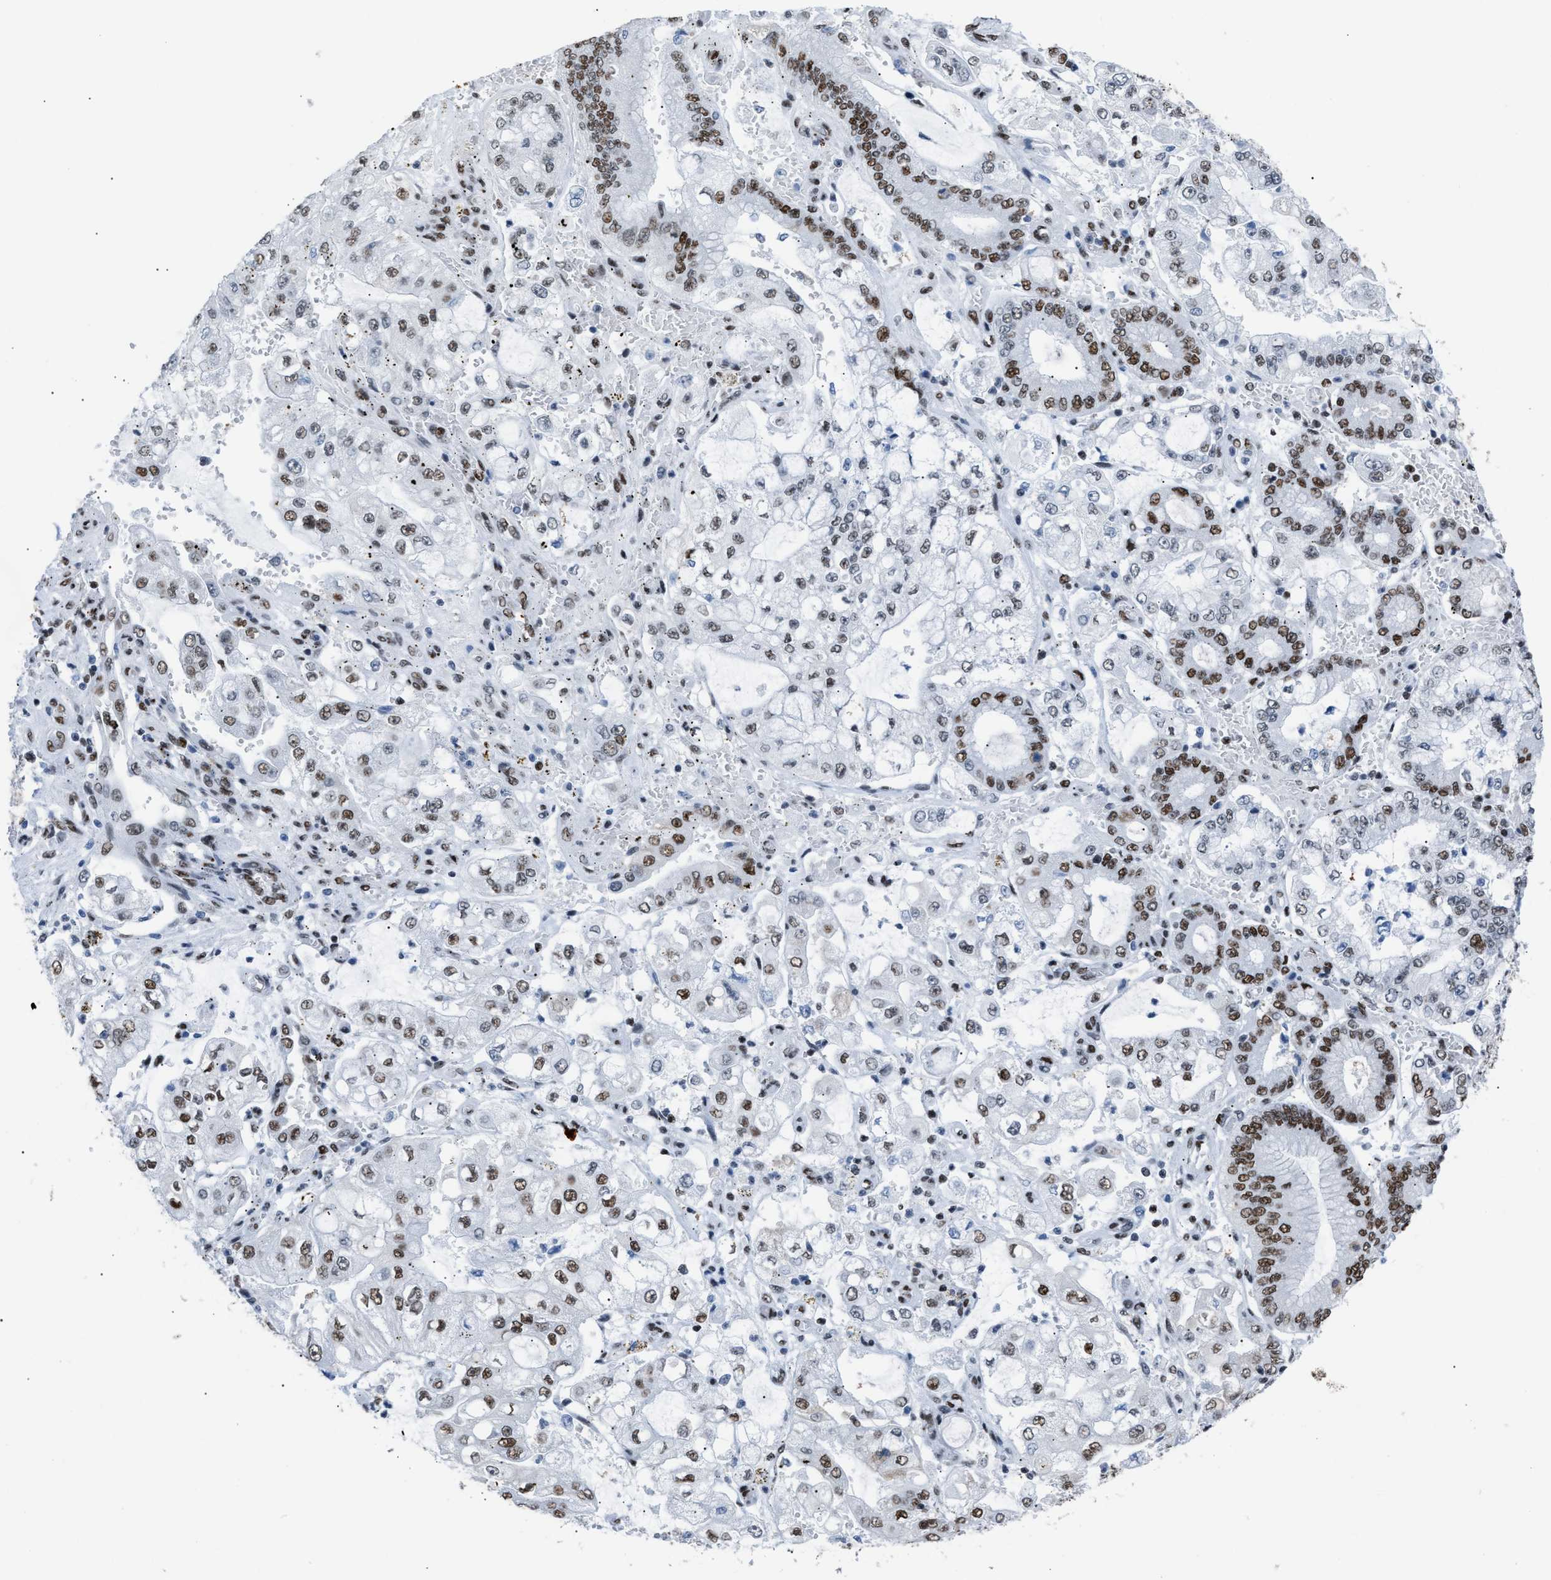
{"staining": {"intensity": "moderate", "quantity": ">75%", "location": "nuclear"}, "tissue": "stomach cancer", "cell_type": "Tumor cells", "image_type": "cancer", "snomed": [{"axis": "morphology", "description": "Adenocarcinoma, NOS"}, {"axis": "topography", "description": "Stomach"}], "caption": "This histopathology image exhibits IHC staining of human adenocarcinoma (stomach), with medium moderate nuclear expression in approximately >75% of tumor cells.", "gene": "CCAR2", "patient": {"sex": "male", "age": 76}}